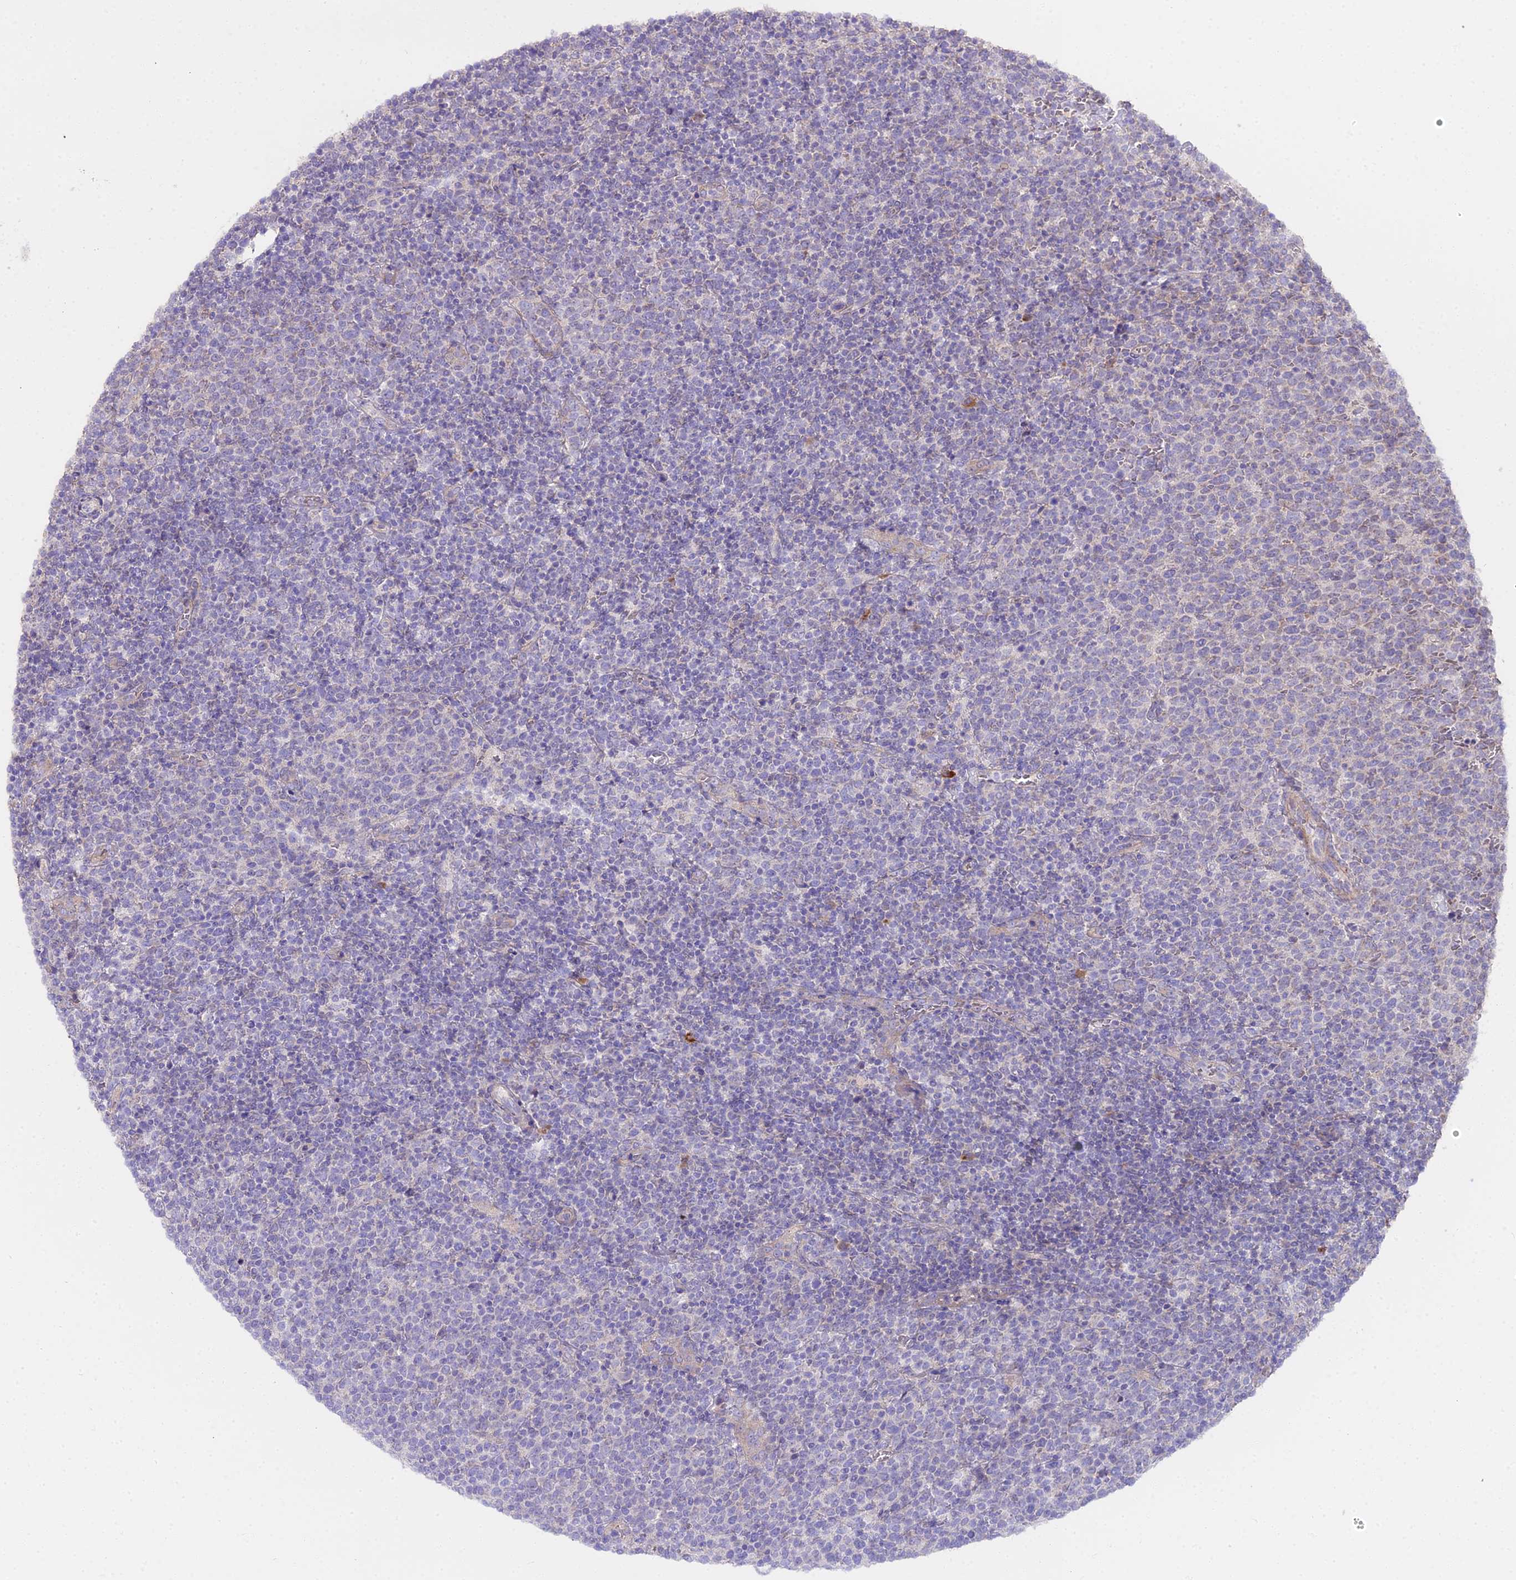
{"staining": {"intensity": "negative", "quantity": "none", "location": "none"}, "tissue": "lymphoma", "cell_type": "Tumor cells", "image_type": "cancer", "snomed": [{"axis": "morphology", "description": "Malignant lymphoma, non-Hodgkin's type, High grade"}, {"axis": "topography", "description": "Lymph node"}], "caption": "Immunohistochemistry (IHC) image of neoplastic tissue: human lymphoma stained with DAB (3,3'-diaminobenzidine) displays no significant protein expression in tumor cells.", "gene": "METTL13", "patient": {"sex": "male", "age": 61}}